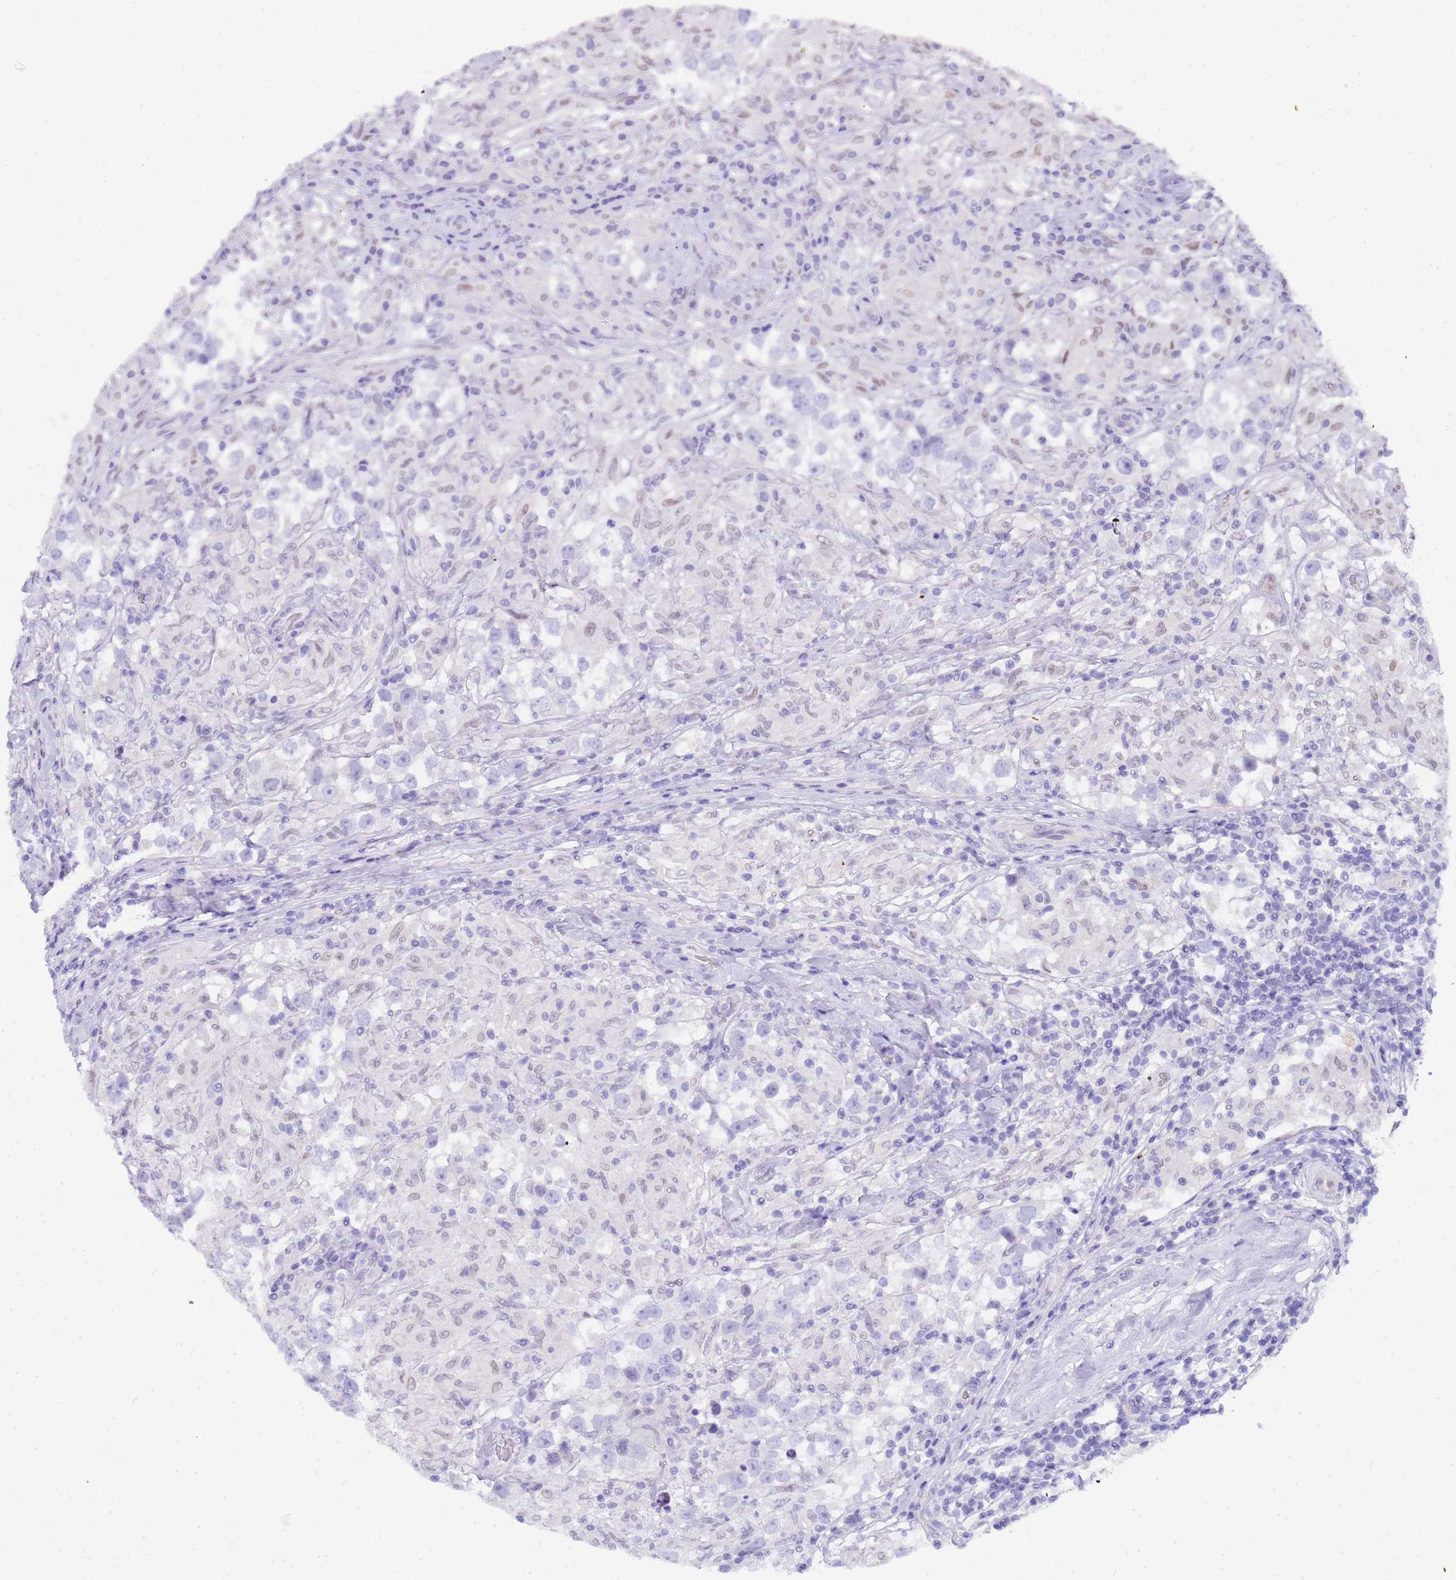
{"staining": {"intensity": "negative", "quantity": "none", "location": "none"}, "tissue": "testis cancer", "cell_type": "Tumor cells", "image_type": "cancer", "snomed": [{"axis": "morphology", "description": "Seminoma, NOS"}, {"axis": "topography", "description": "Testis"}], "caption": "This is an immunohistochemistry micrograph of human testis cancer. There is no positivity in tumor cells.", "gene": "CTRC", "patient": {"sex": "male", "age": 46}}